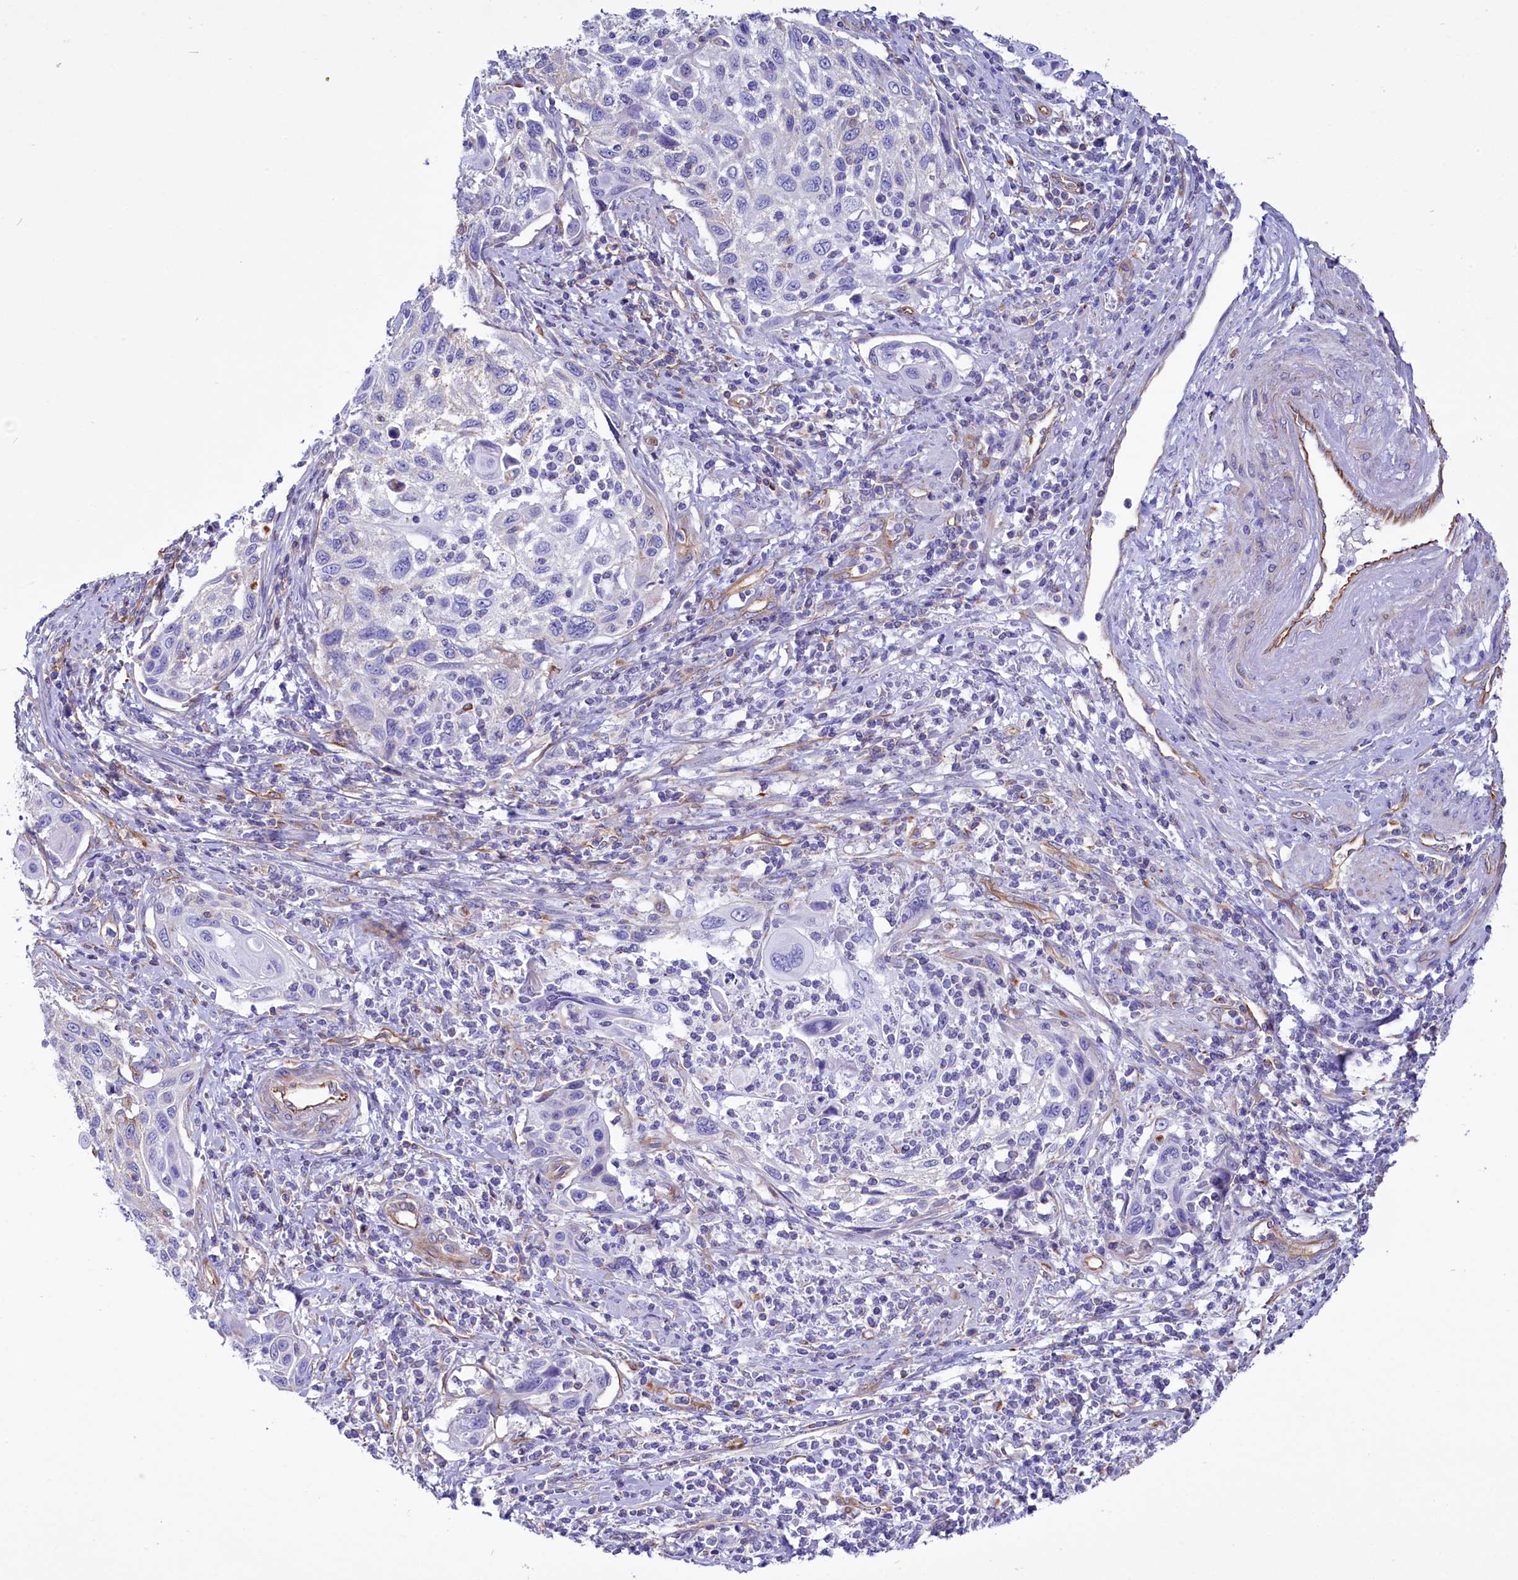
{"staining": {"intensity": "negative", "quantity": "none", "location": "none"}, "tissue": "cervical cancer", "cell_type": "Tumor cells", "image_type": "cancer", "snomed": [{"axis": "morphology", "description": "Squamous cell carcinoma, NOS"}, {"axis": "topography", "description": "Cervix"}], "caption": "IHC image of squamous cell carcinoma (cervical) stained for a protein (brown), which exhibits no positivity in tumor cells.", "gene": "CD99", "patient": {"sex": "female", "age": 70}}